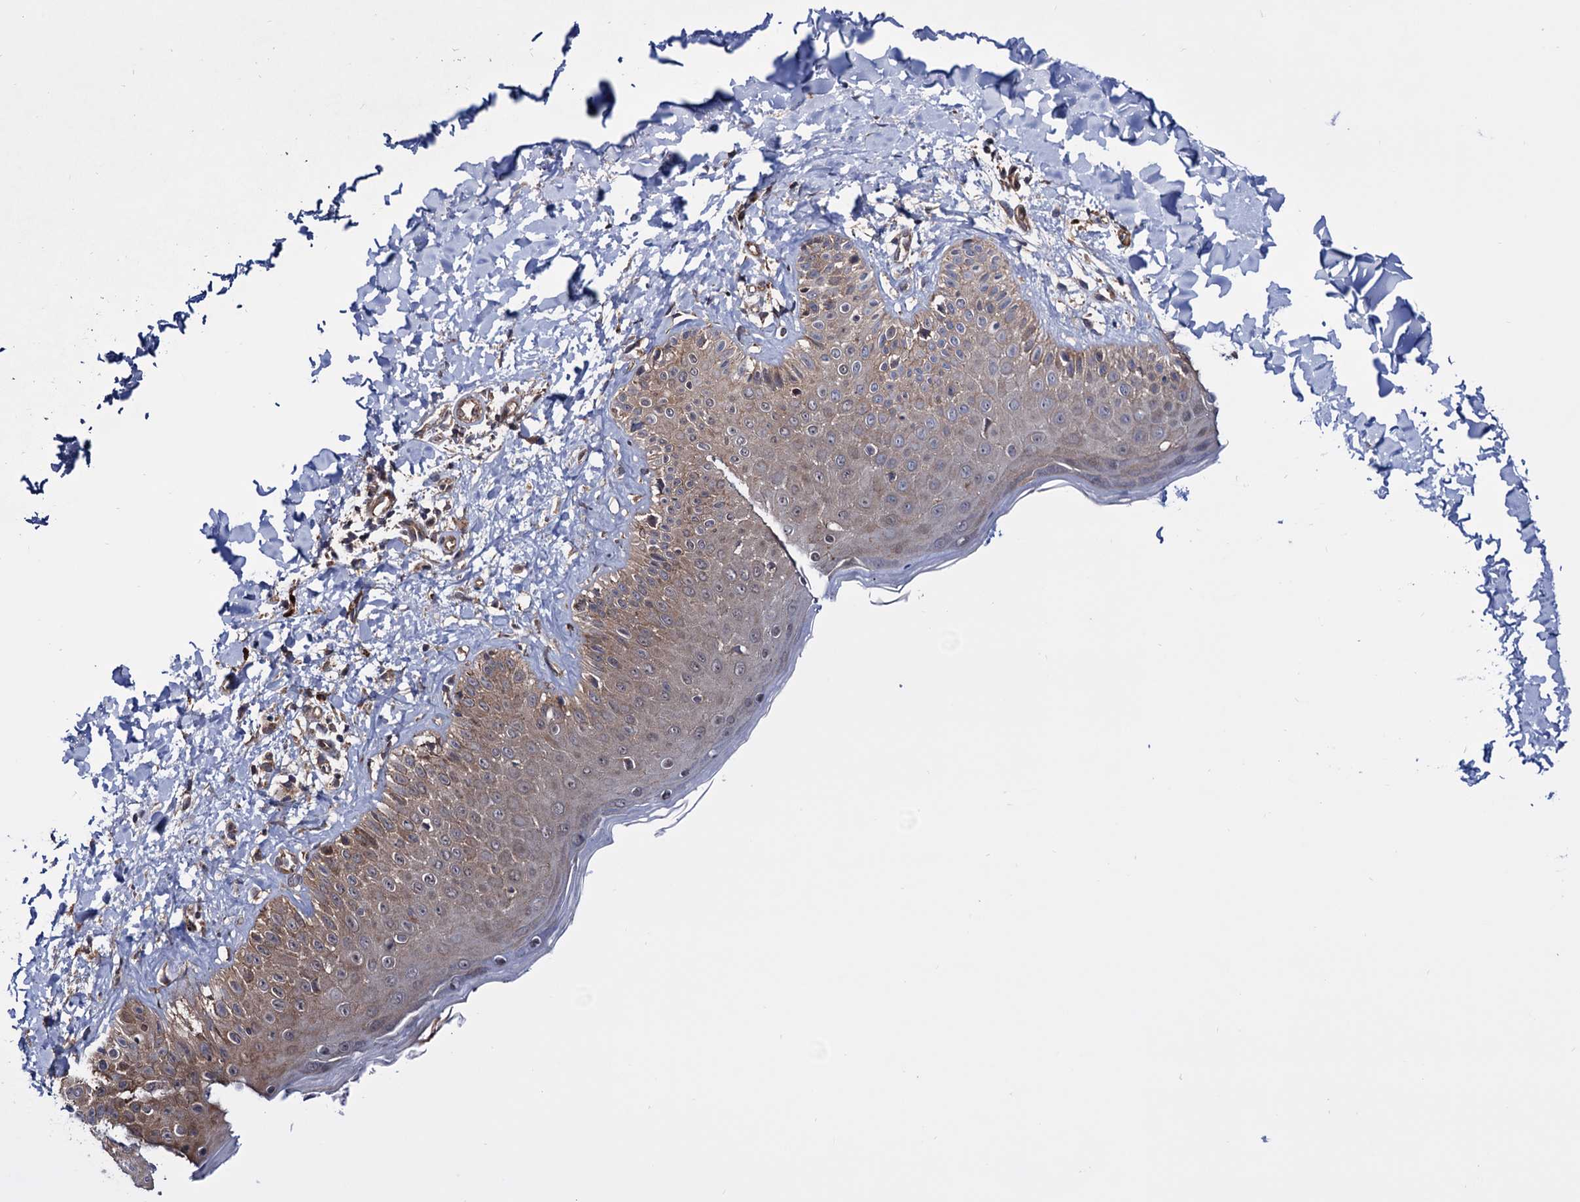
{"staining": {"intensity": "strong", "quantity": ">75%", "location": "cytoplasmic/membranous"}, "tissue": "skin", "cell_type": "Fibroblasts", "image_type": "normal", "snomed": [{"axis": "morphology", "description": "Normal tissue, NOS"}, {"axis": "topography", "description": "Skin"}], "caption": "IHC photomicrograph of normal human skin stained for a protein (brown), which exhibits high levels of strong cytoplasmic/membranous positivity in approximately >75% of fibroblasts.", "gene": "FERMT2", "patient": {"sex": "male", "age": 52}}